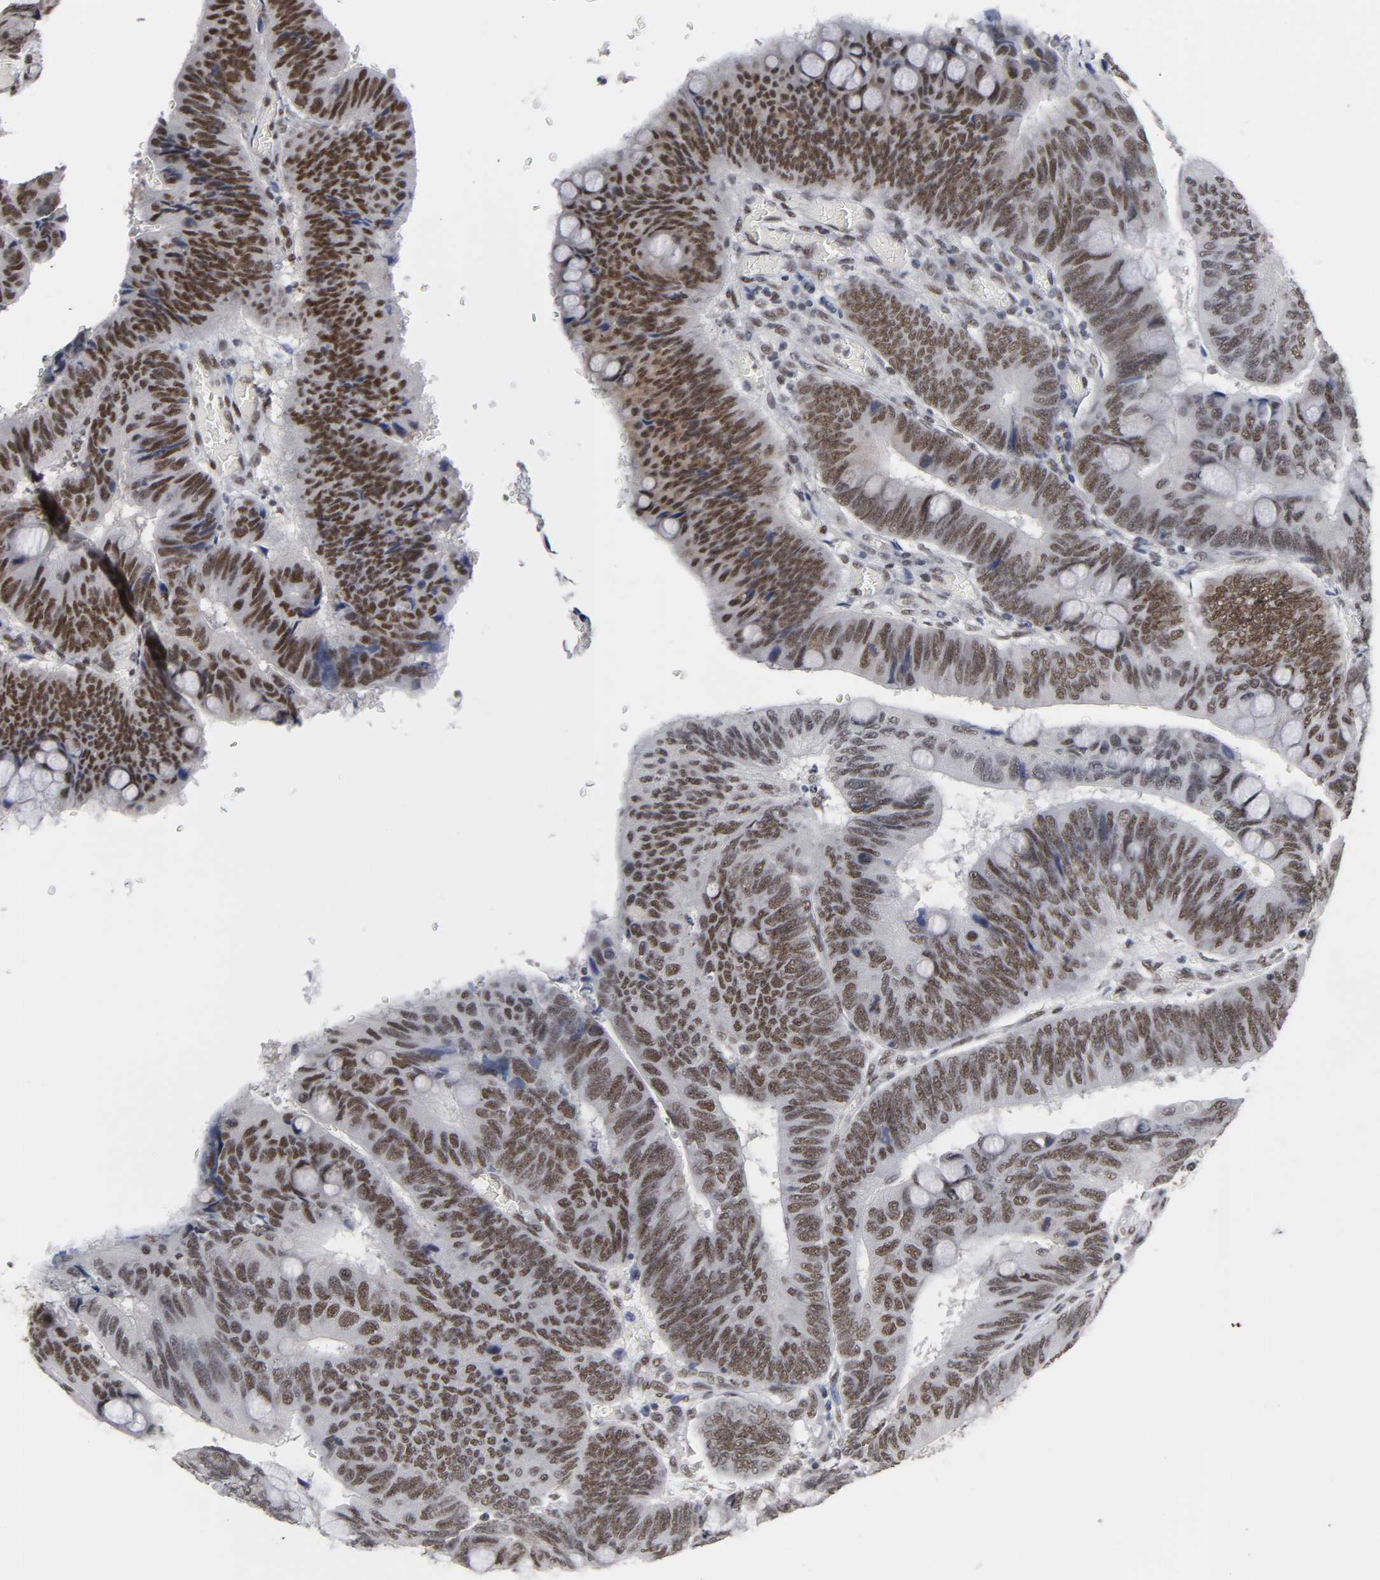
{"staining": {"intensity": "strong", "quantity": ">75%", "location": "nuclear"}, "tissue": "colorectal cancer", "cell_type": "Tumor cells", "image_type": "cancer", "snomed": [{"axis": "morphology", "description": "Normal tissue, NOS"}, {"axis": "morphology", "description": "Adenocarcinoma, NOS"}, {"axis": "topography", "description": "Rectum"}], "caption": "Immunohistochemistry (IHC) of human colorectal cancer exhibits high levels of strong nuclear positivity in approximately >75% of tumor cells.", "gene": "TRIM33", "patient": {"sex": "male", "age": 92}}